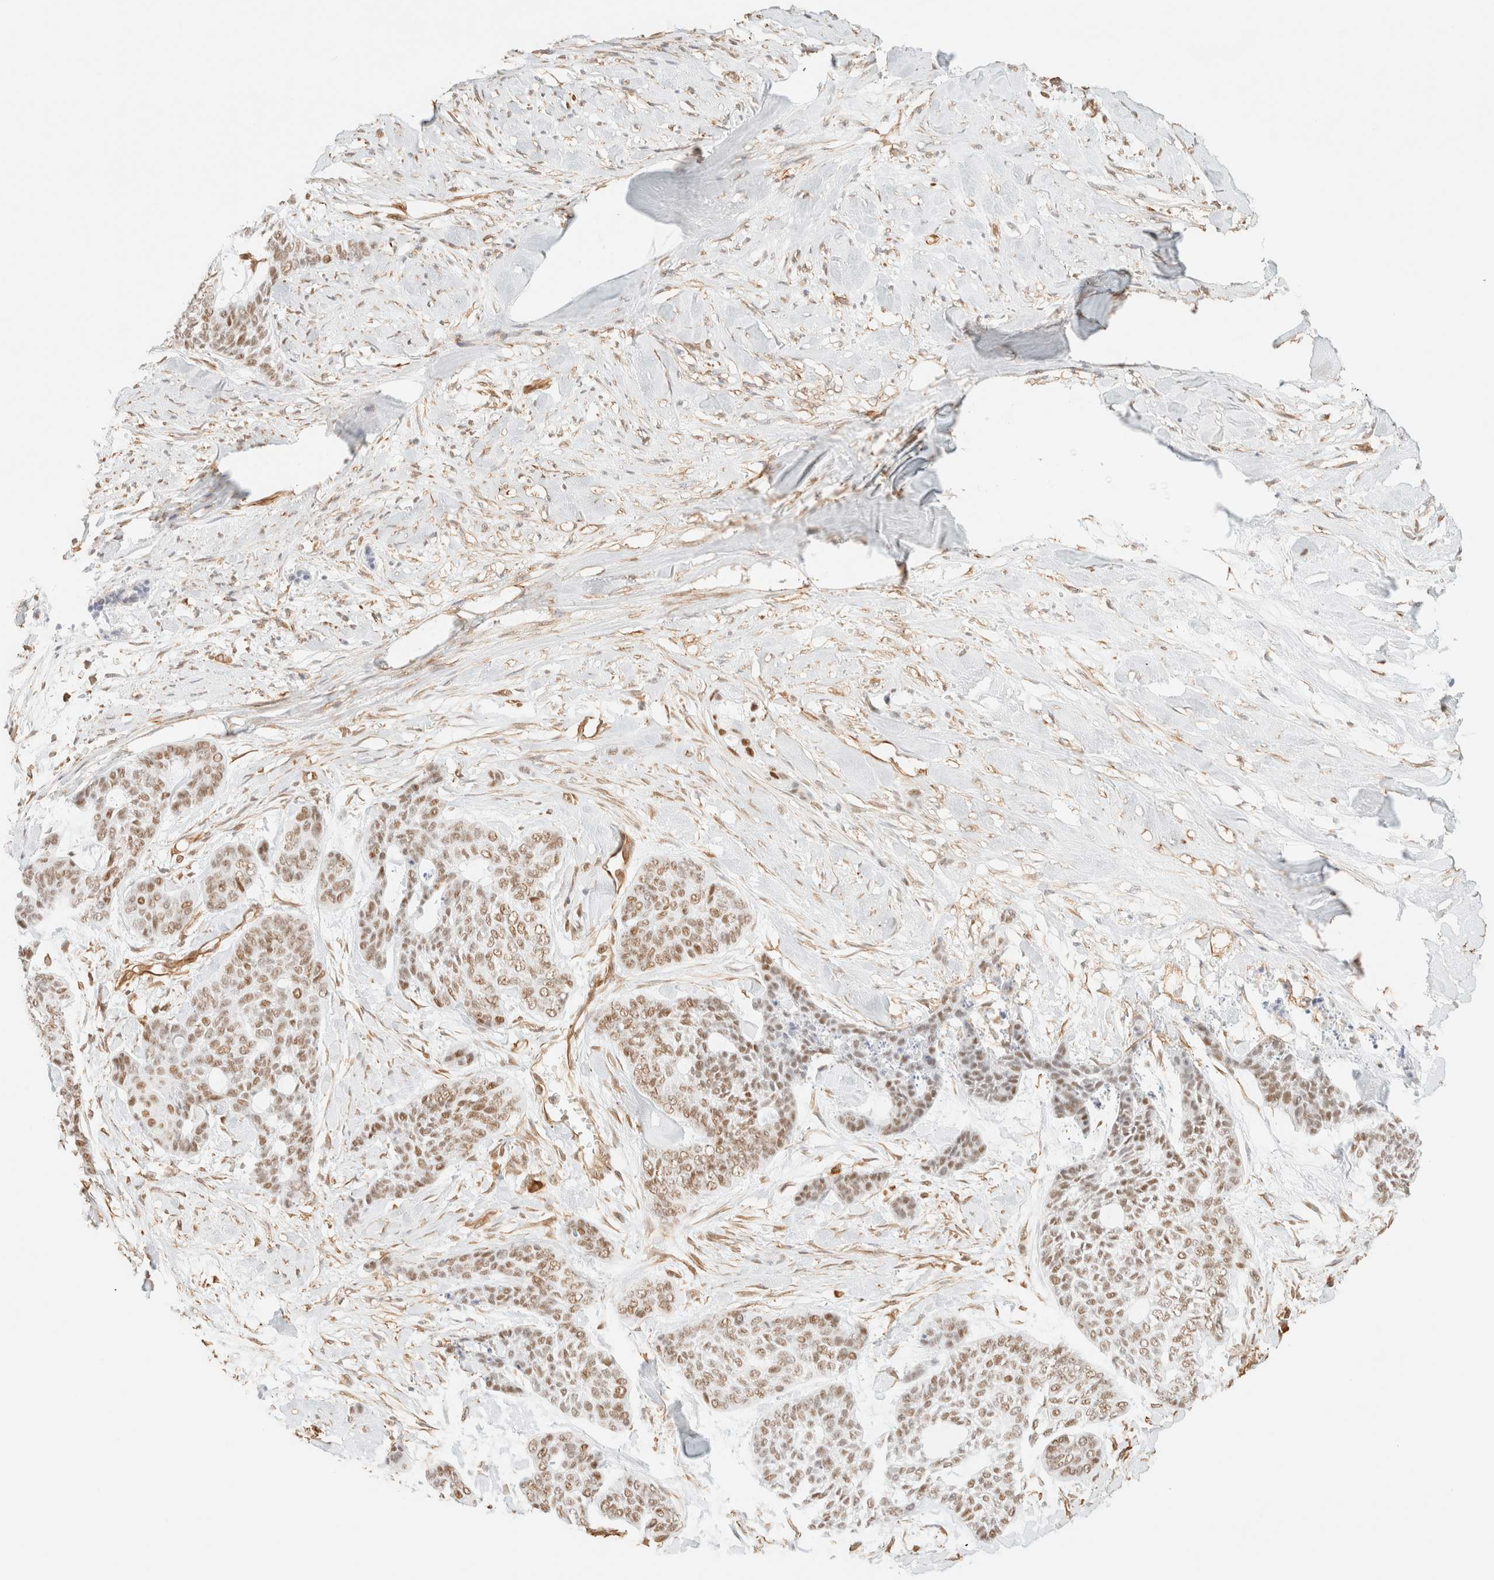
{"staining": {"intensity": "moderate", "quantity": ">75%", "location": "nuclear"}, "tissue": "skin cancer", "cell_type": "Tumor cells", "image_type": "cancer", "snomed": [{"axis": "morphology", "description": "Basal cell carcinoma"}, {"axis": "topography", "description": "Skin"}], "caption": "IHC histopathology image of skin cancer (basal cell carcinoma) stained for a protein (brown), which reveals medium levels of moderate nuclear positivity in about >75% of tumor cells.", "gene": "ZSCAN18", "patient": {"sex": "female", "age": 64}}